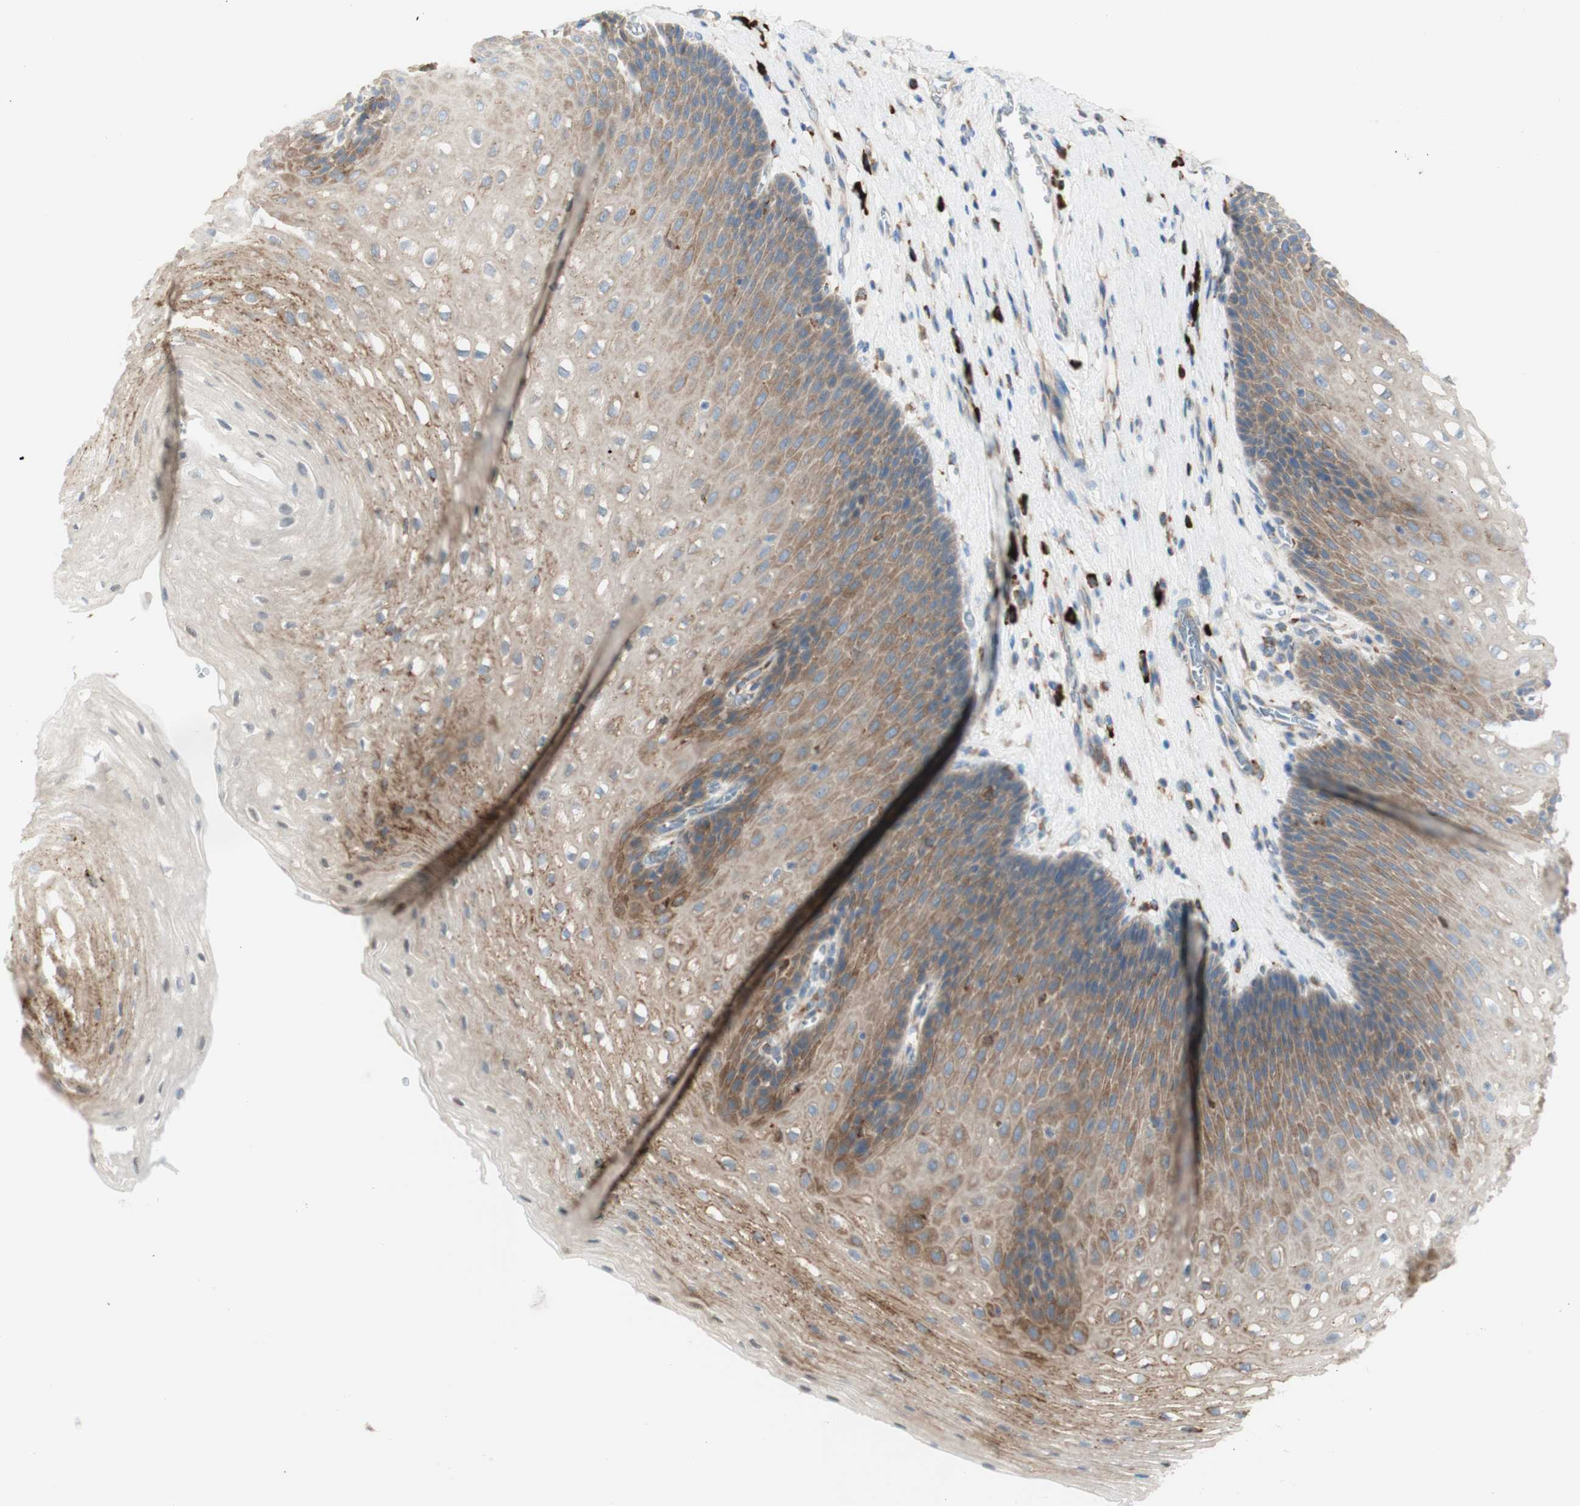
{"staining": {"intensity": "moderate", "quantity": "25%-75%", "location": "cytoplasmic/membranous"}, "tissue": "esophagus", "cell_type": "Squamous epithelial cells", "image_type": "normal", "snomed": [{"axis": "morphology", "description": "Normal tissue, NOS"}, {"axis": "topography", "description": "Esophagus"}], "caption": "Immunohistochemical staining of normal esophagus exhibits medium levels of moderate cytoplasmic/membranous staining in about 25%-75% of squamous epithelial cells.", "gene": "MANF", "patient": {"sex": "male", "age": 48}}